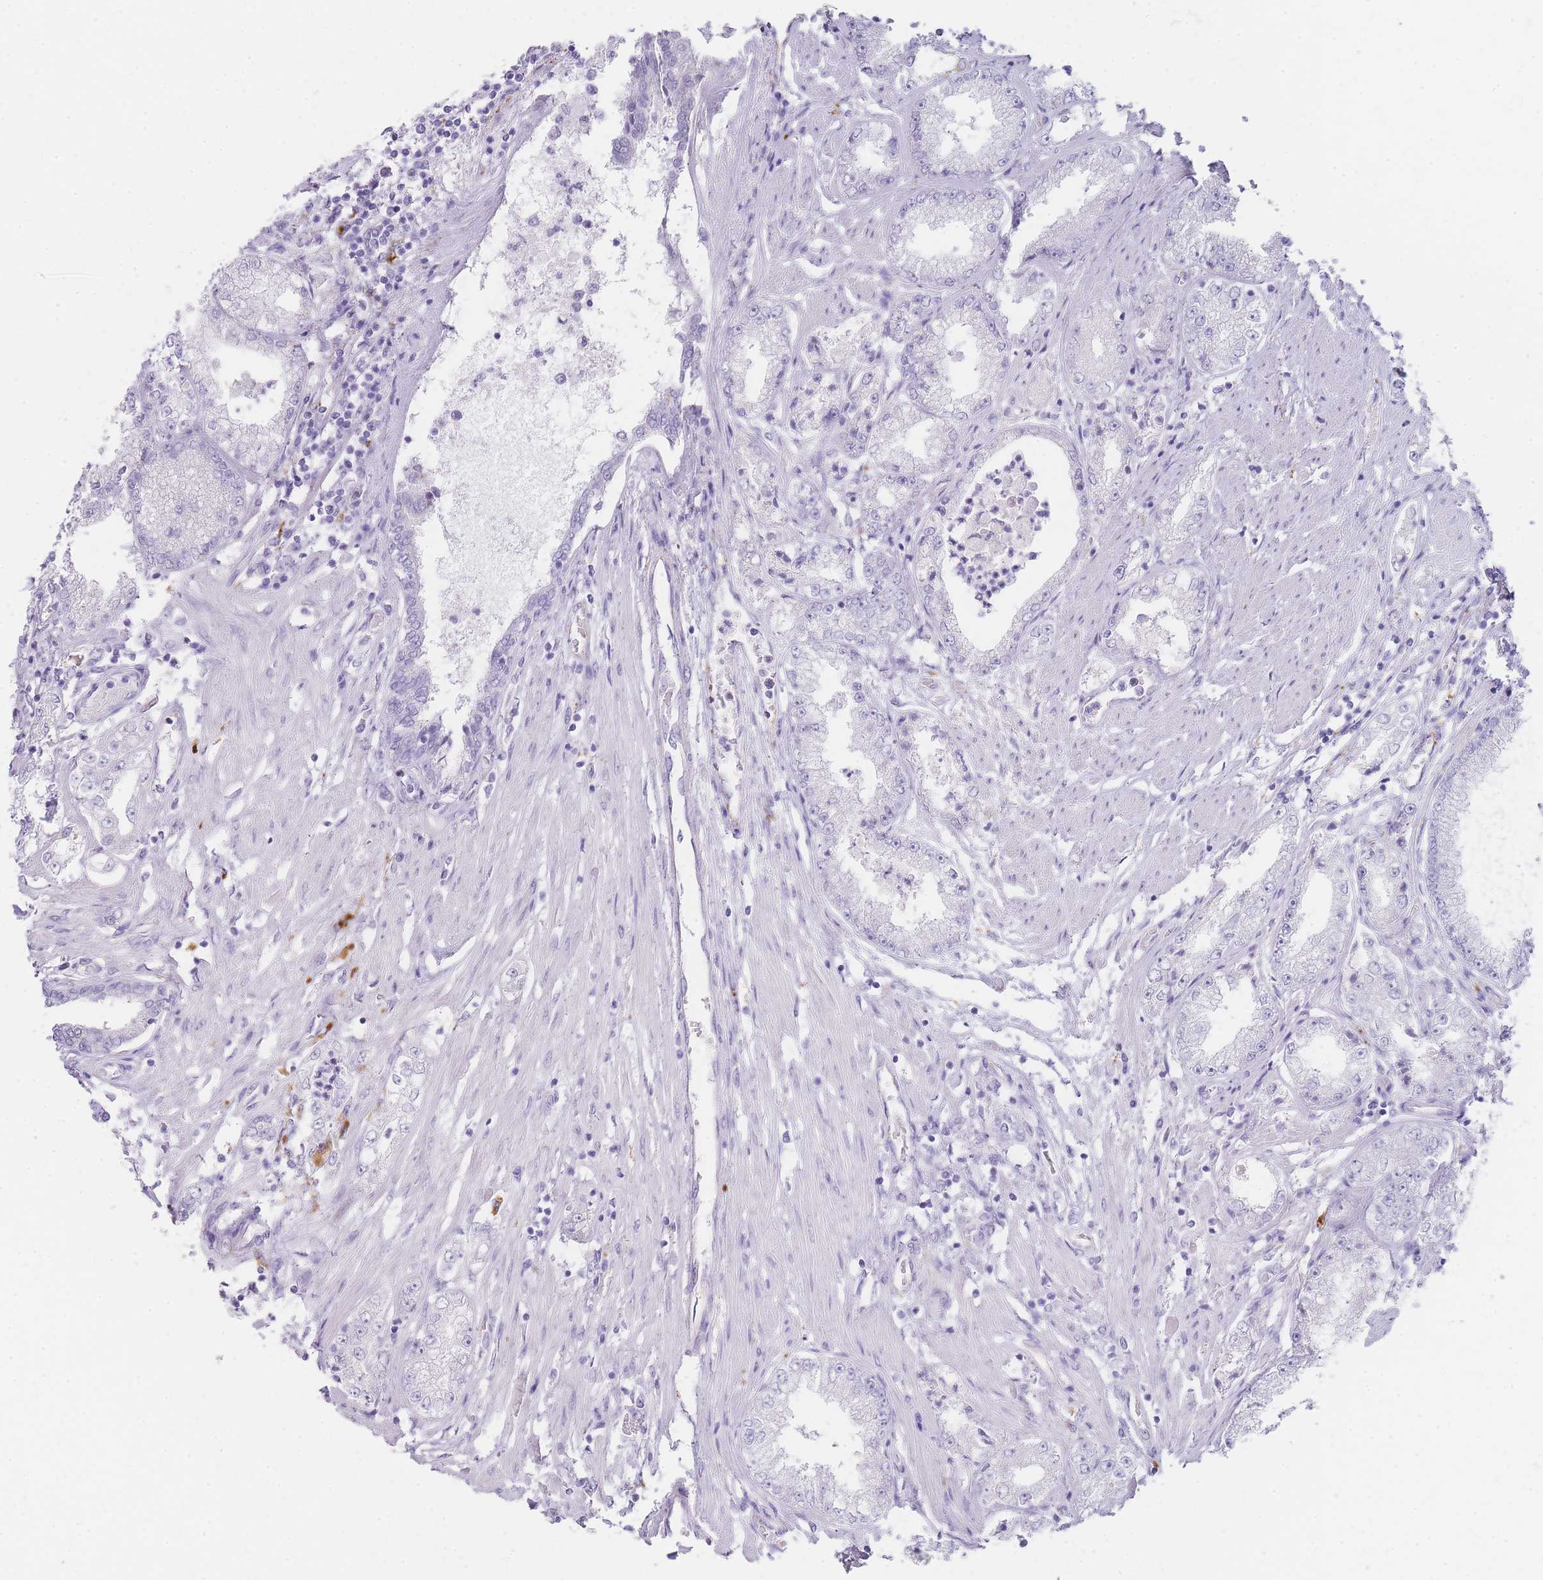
{"staining": {"intensity": "negative", "quantity": "none", "location": "none"}, "tissue": "prostate cancer", "cell_type": "Tumor cells", "image_type": "cancer", "snomed": [{"axis": "morphology", "description": "Adenocarcinoma, High grade"}, {"axis": "topography", "description": "Prostate"}], "caption": "IHC of prostate cancer shows no positivity in tumor cells. The staining was performed using DAB (3,3'-diaminobenzidine) to visualize the protein expression in brown, while the nuclei were stained in blue with hematoxylin (Magnification: 20x).", "gene": "RHO", "patient": {"sex": "male", "age": 69}}